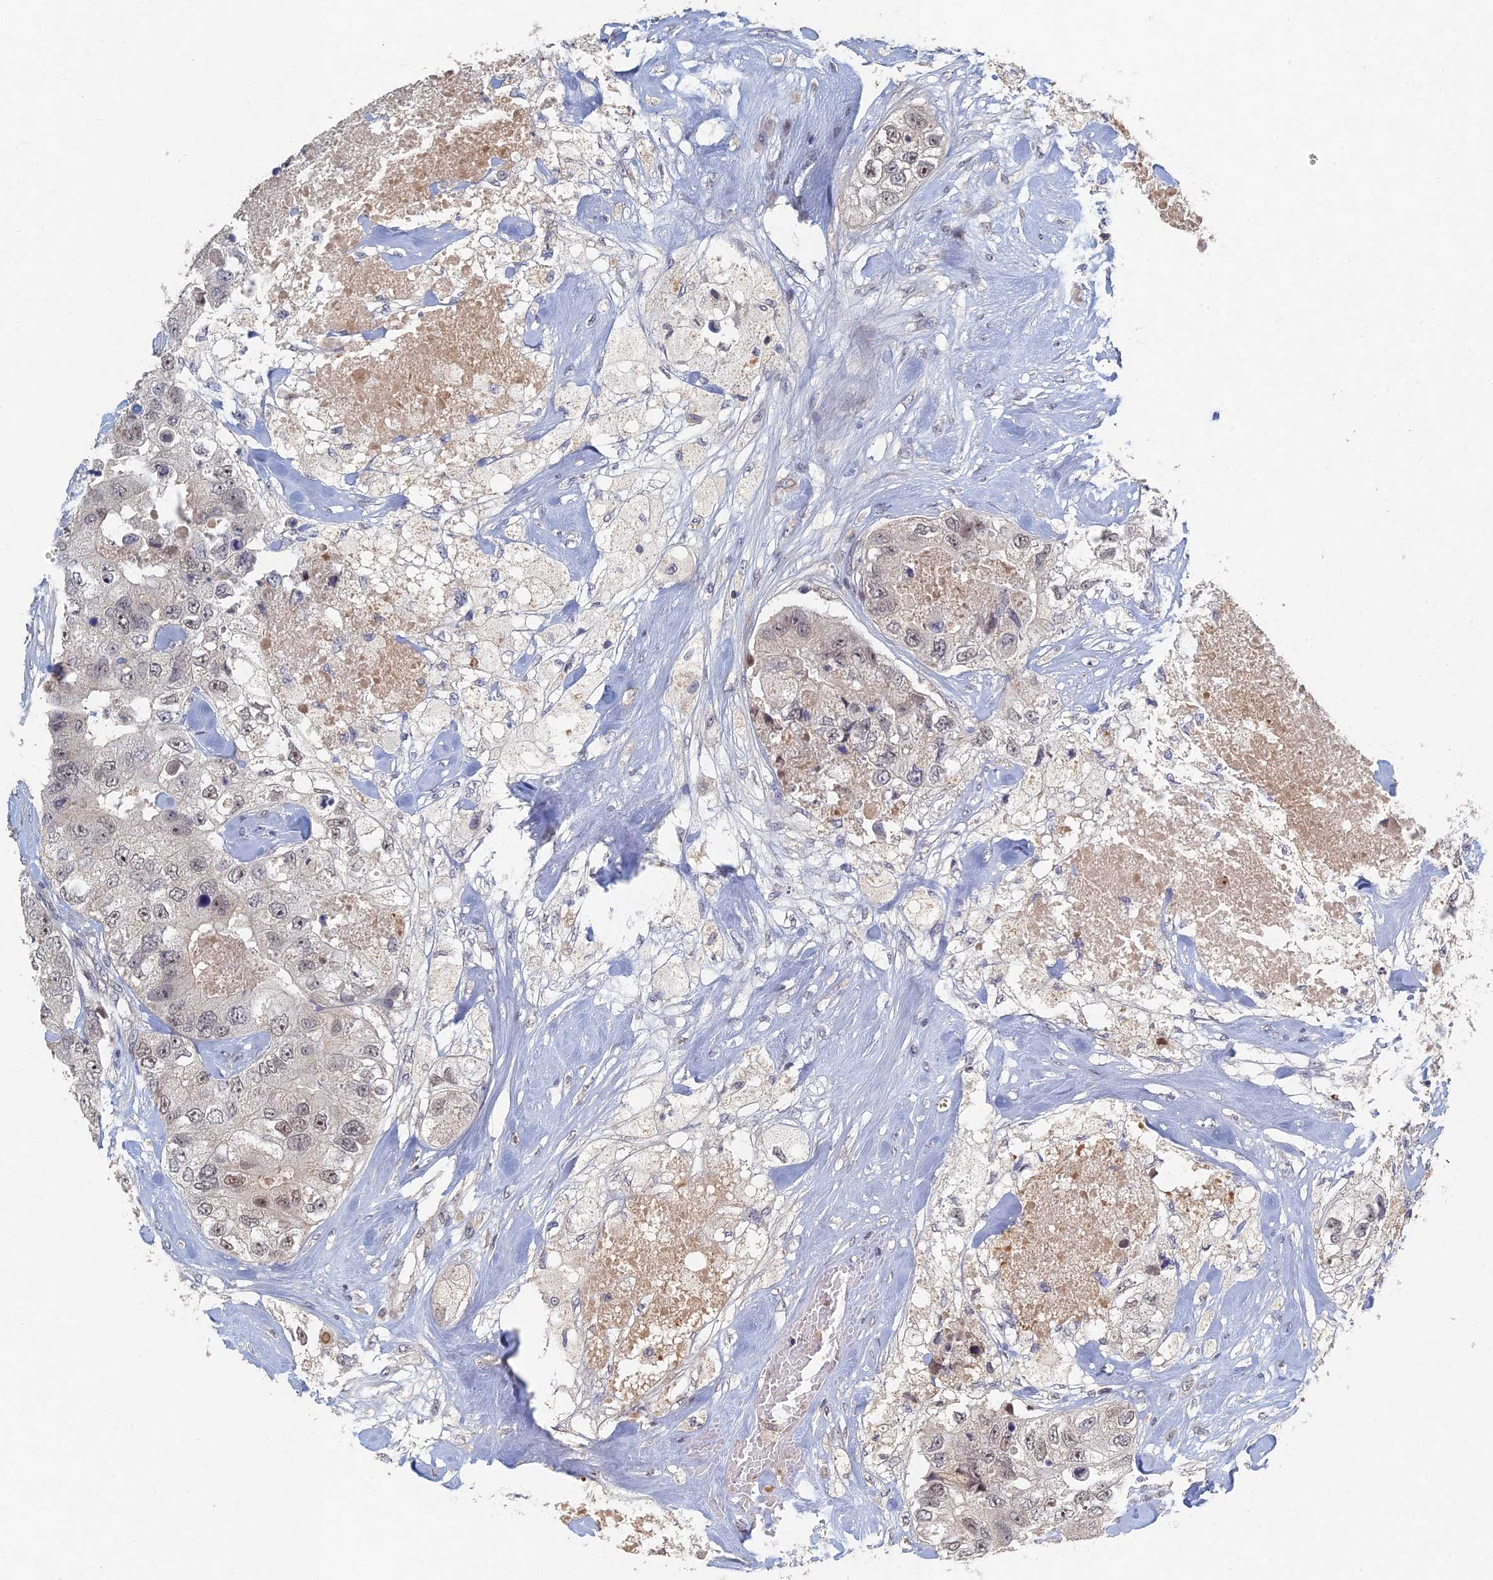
{"staining": {"intensity": "weak", "quantity": "<25%", "location": "nuclear"}, "tissue": "breast cancer", "cell_type": "Tumor cells", "image_type": "cancer", "snomed": [{"axis": "morphology", "description": "Duct carcinoma"}, {"axis": "topography", "description": "Breast"}], "caption": "IHC micrograph of breast cancer stained for a protein (brown), which reveals no staining in tumor cells.", "gene": "GNA15", "patient": {"sex": "female", "age": 62}}